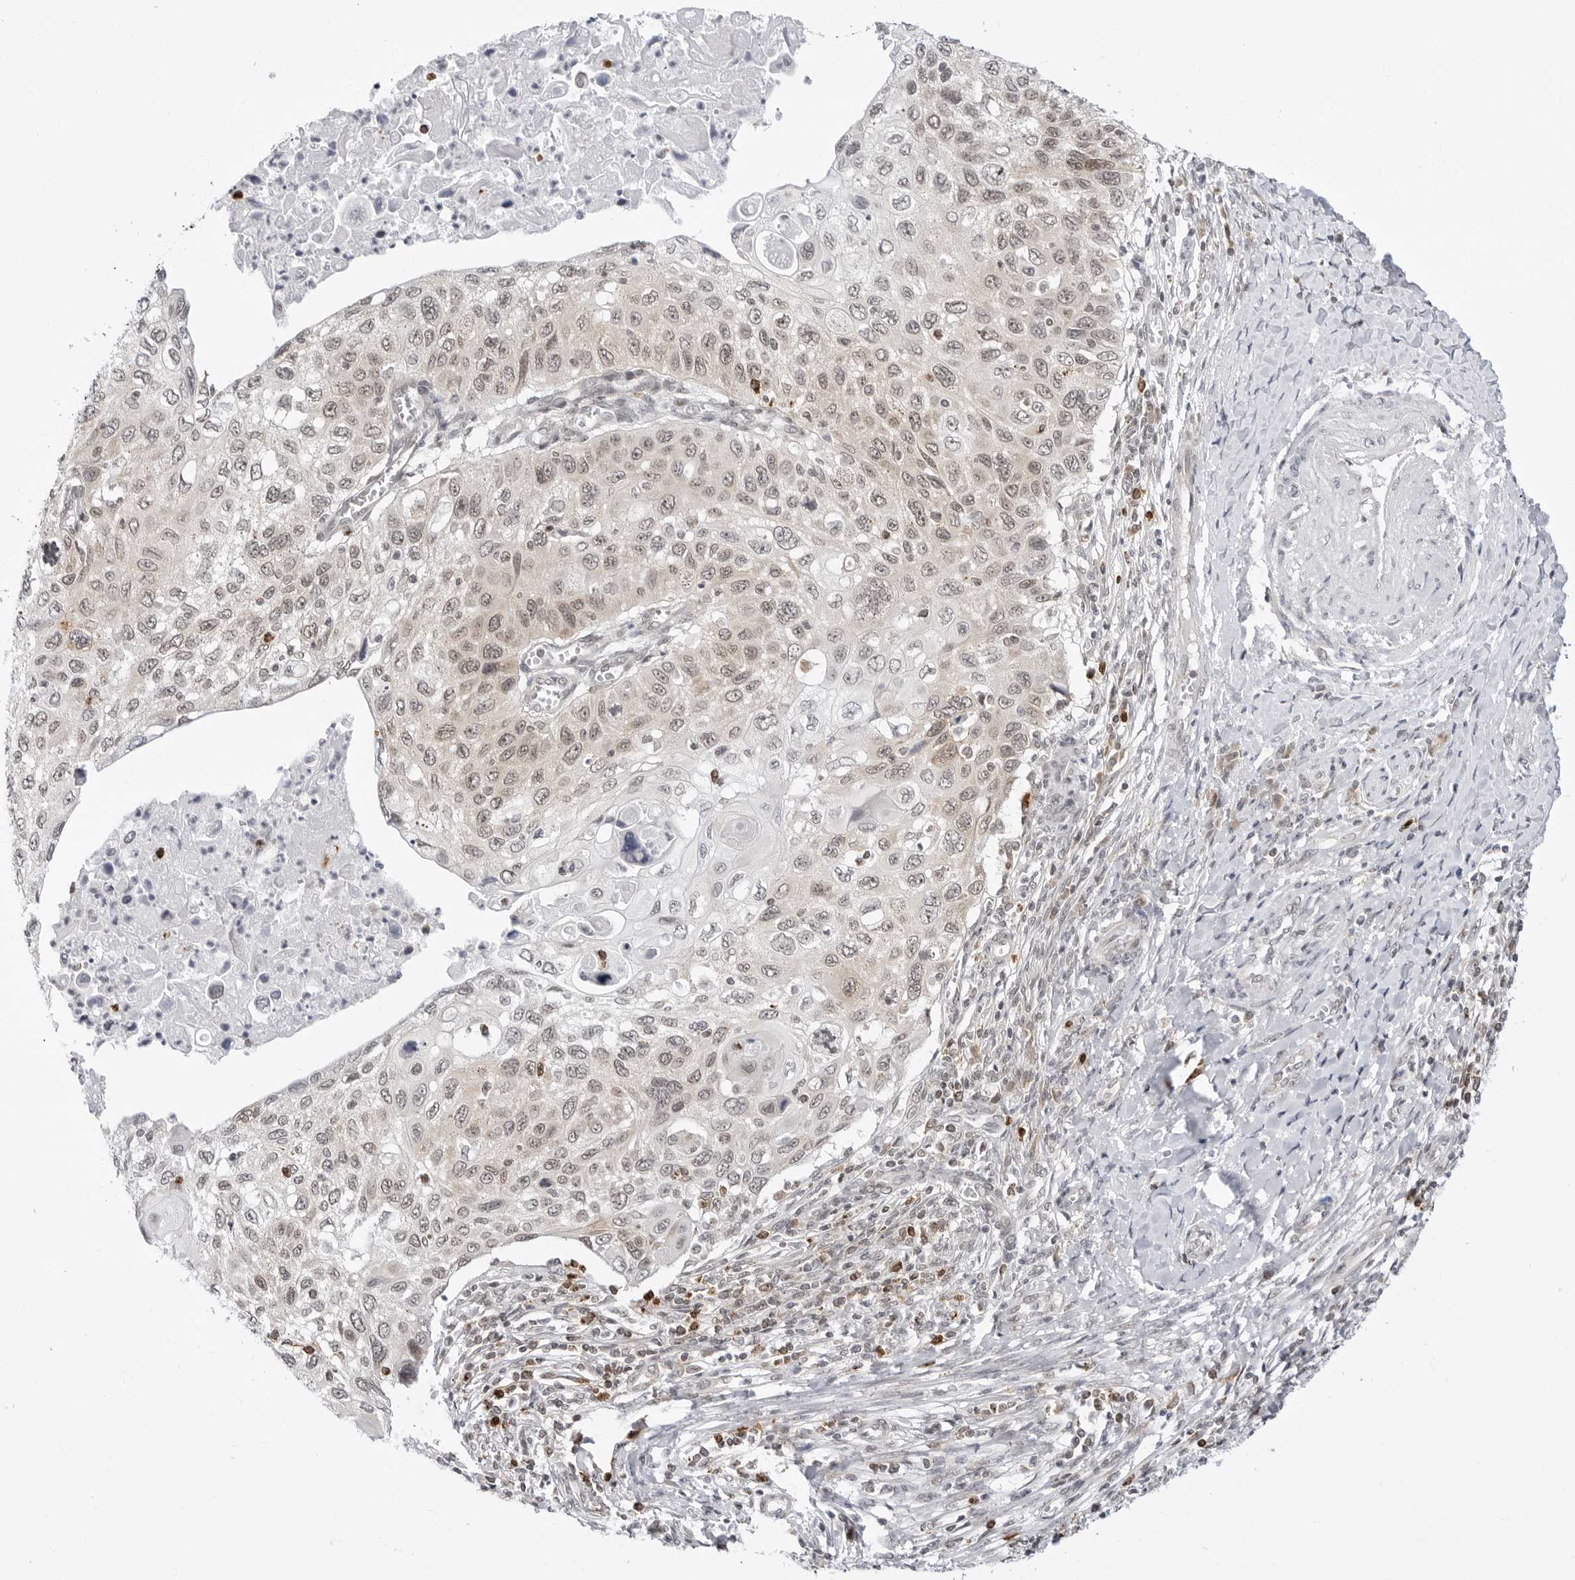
{"staining": {"intensity": "weak", "quantity": "25%-75%", "location": "cytoplasmic/membranous,nuclear"}, "tissue": "cervical cancer", "cell_type": "Tumor cells", "image_type": "cancer", "snomed": [{"axis": "morphology", "description": "Squamous cell carcinoma, NOS"}, {"axis": "topography", "description": "Cervix"}], "caption": "IHC photomicrograph of neoplastic tissue: cervical cancer stained using immunohistochemistry reveals low levels of weak protein expression localized specifically in the cytoplasmic/membranous and nuclear of tumor cells, appearing as a cytoplasmic/membranous and nuclear brown color.", "gene": "PPP2R5C", "patient": {"sex": "female", "age": 70}}